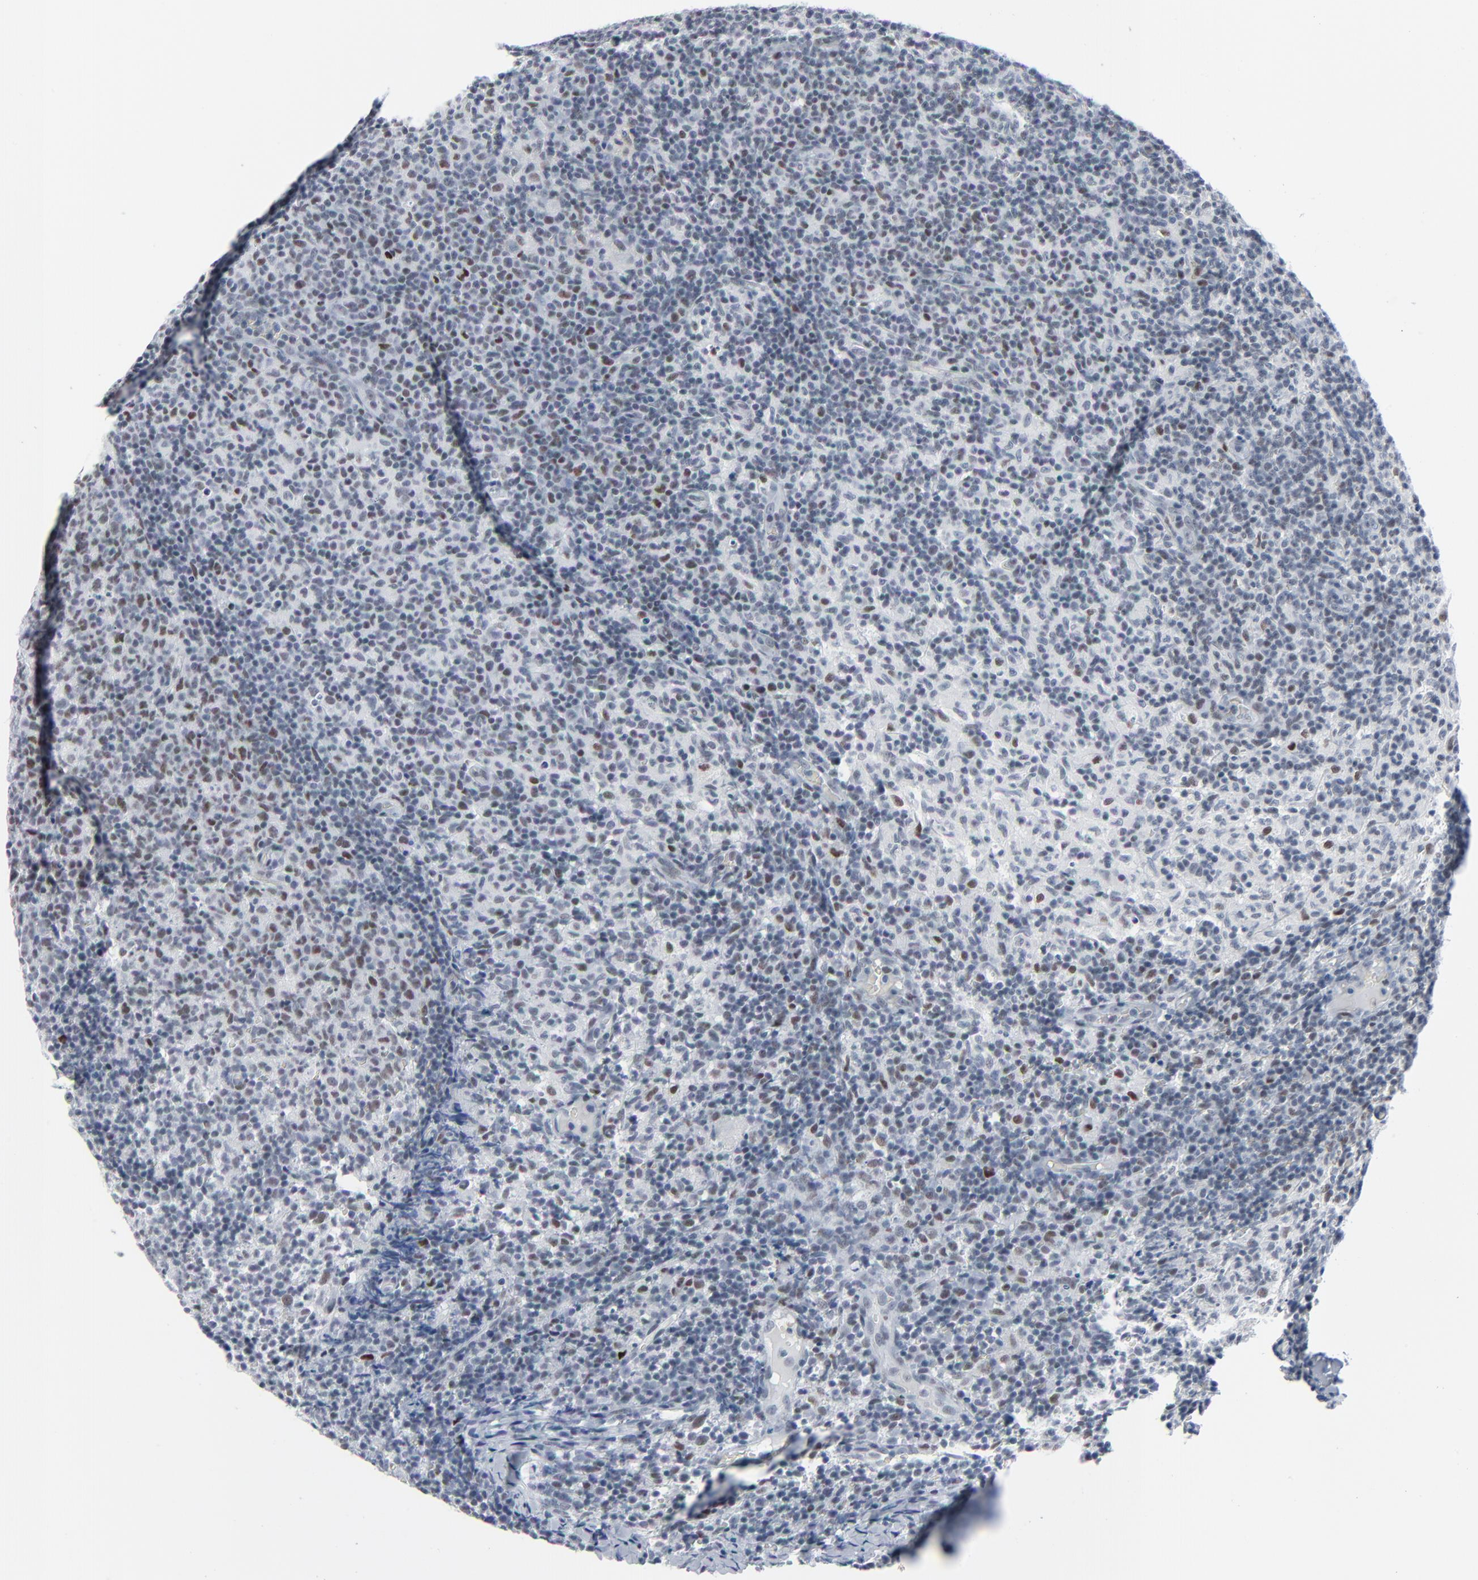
{"staining": {"intensity": "strong", "quantity": ">75%", "location": "nuclear"}, "tissue": "lymph node", "cell_type": "Germinal center cells", "image_type": "normal", "snomed": [{"axis": "morphology", "description": "Normal tissue, NOS"}, {"axis": "morphology", "description": "Inflammation, NOS"}, {"axis": "topography", "description": "Lymph node"}], "caption": "Immunohistochemistry (IHC) of benign lymph node exhibits high levels of strong nuclear staining in approximately >75% of germinal center cells. Immunohistochemistry stains the protein of interest in brown and the nuclei are stained blue.", "gene": "SIRT1", "patient": {"sex": "male", "age": 55}}